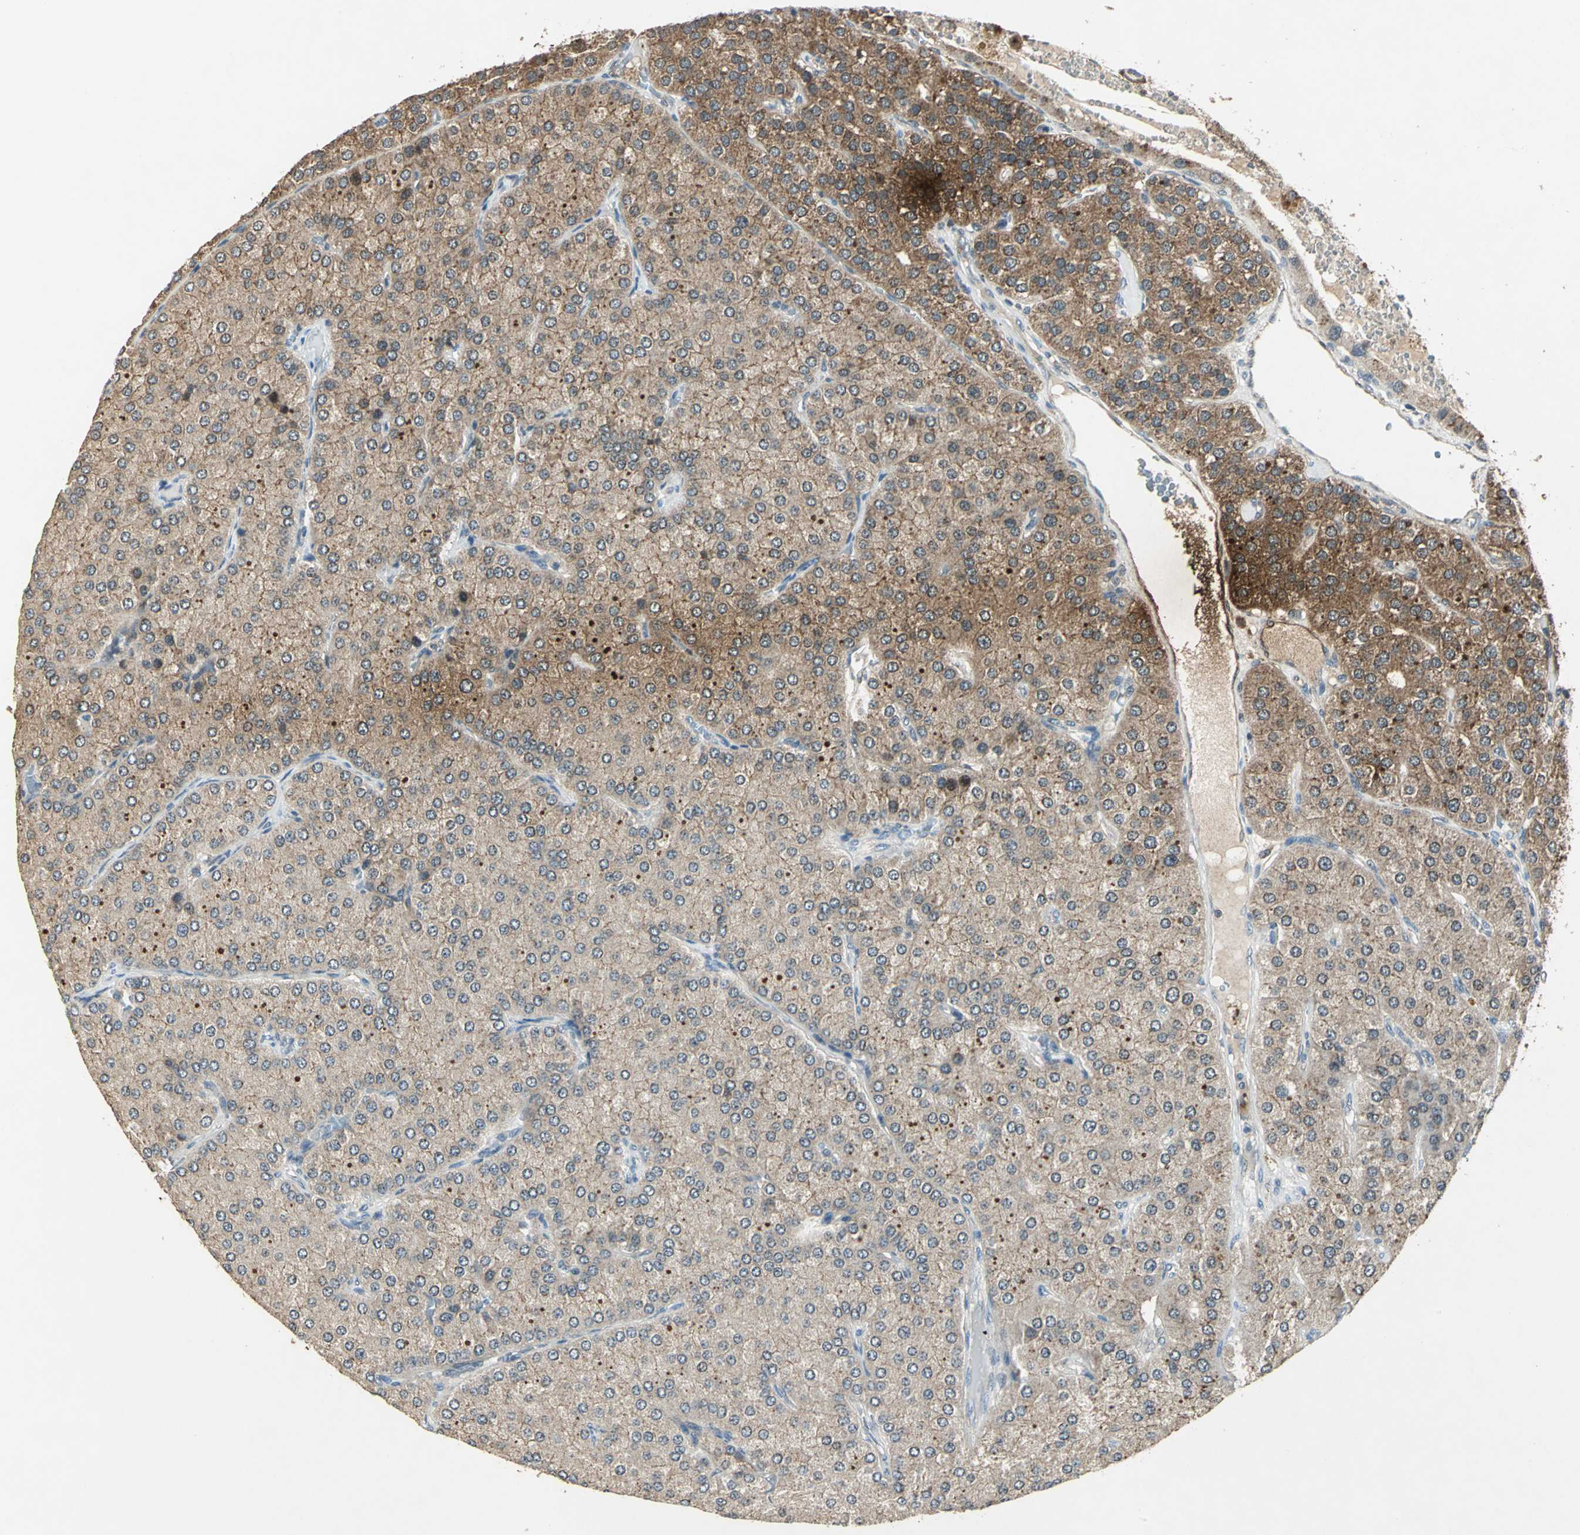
{"staining": {"intensity": "moderate", "quantity": "<25%", "location": "cytoplasmic/membranous"}, "tissue": "parathyroid gland", "cell_type": "Glandular cells", "image_type": "normal", "snomed": [{"axis": "morphology", "description": "Normal tissue, NOS"}, {"axis": "morphology", "description": "Adenoma, NOS"}, {"axis": "topography", "description": "Parathyroid gland"}], "caption": "A micrograph of human parathyroid gland stained for a protein demonstrates moderate cytoplasmic/membranous brown staining in glandular cells.", "gene": "AHSA1", "patient": {"sex": "female", "age": 86}}